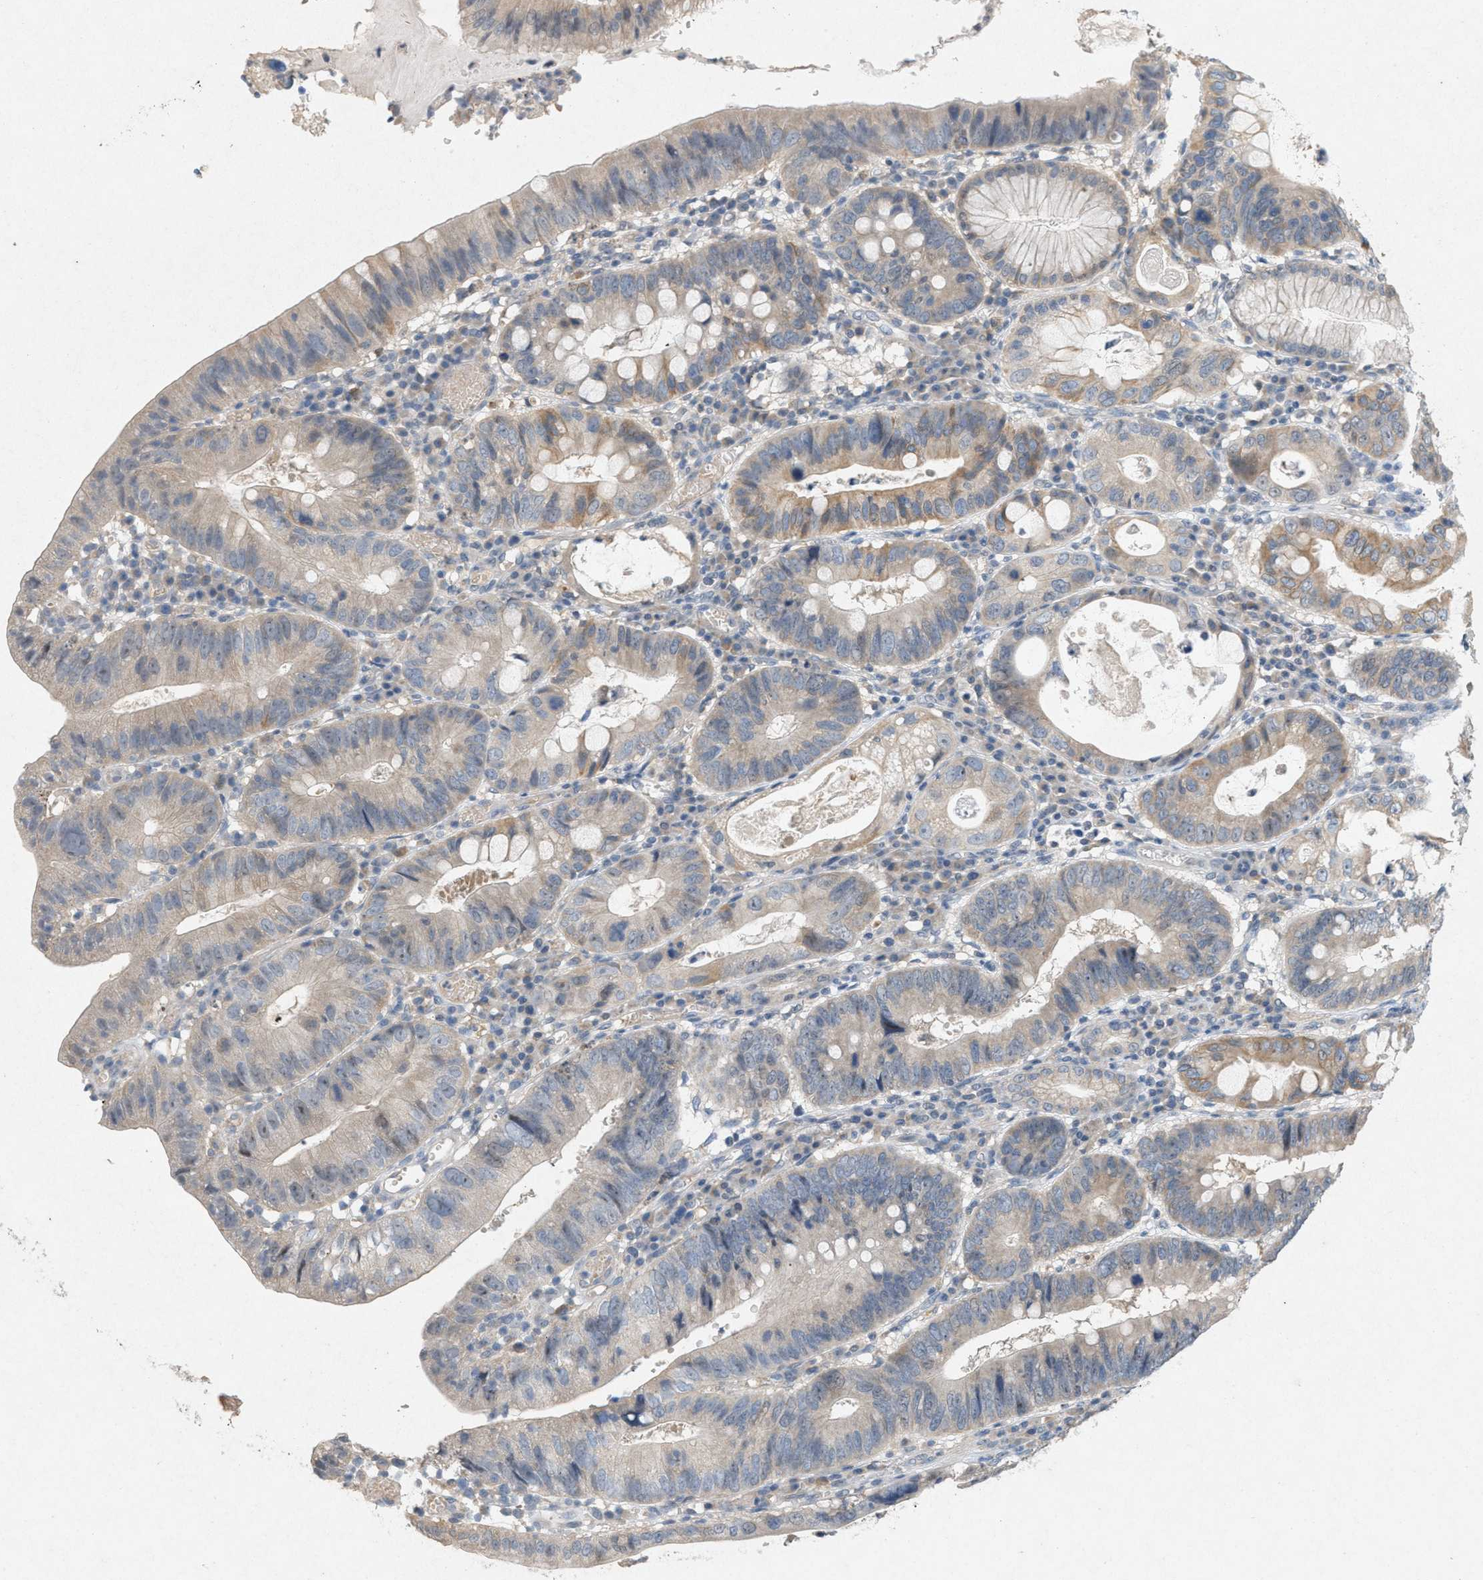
{"staining": {"intensity": "weak", "quantity": "25%-75%", "location": "cytoplasmic/membranous"}, "tissue": "stomach cancer", "cell_type": "Tumor cells", "image_type": "cancer", "snomed": [{"axis": "morphology", "description": "Adenocarcinoma, NOS"}, {"axis": "topography", "description": "Stomach"}], "caption": "IHC micrograph of neoplastic tissue: stomach cancer stained using immunohistochemistry demonstrates low levels of weak protein expression localized specifically in the cytoplasmic/membranous of tumor cells, appearing as a cytoplasmic/membranous brown color.", "gene": "DCAF7", "patient": {"sex": "male", "age": 59}}